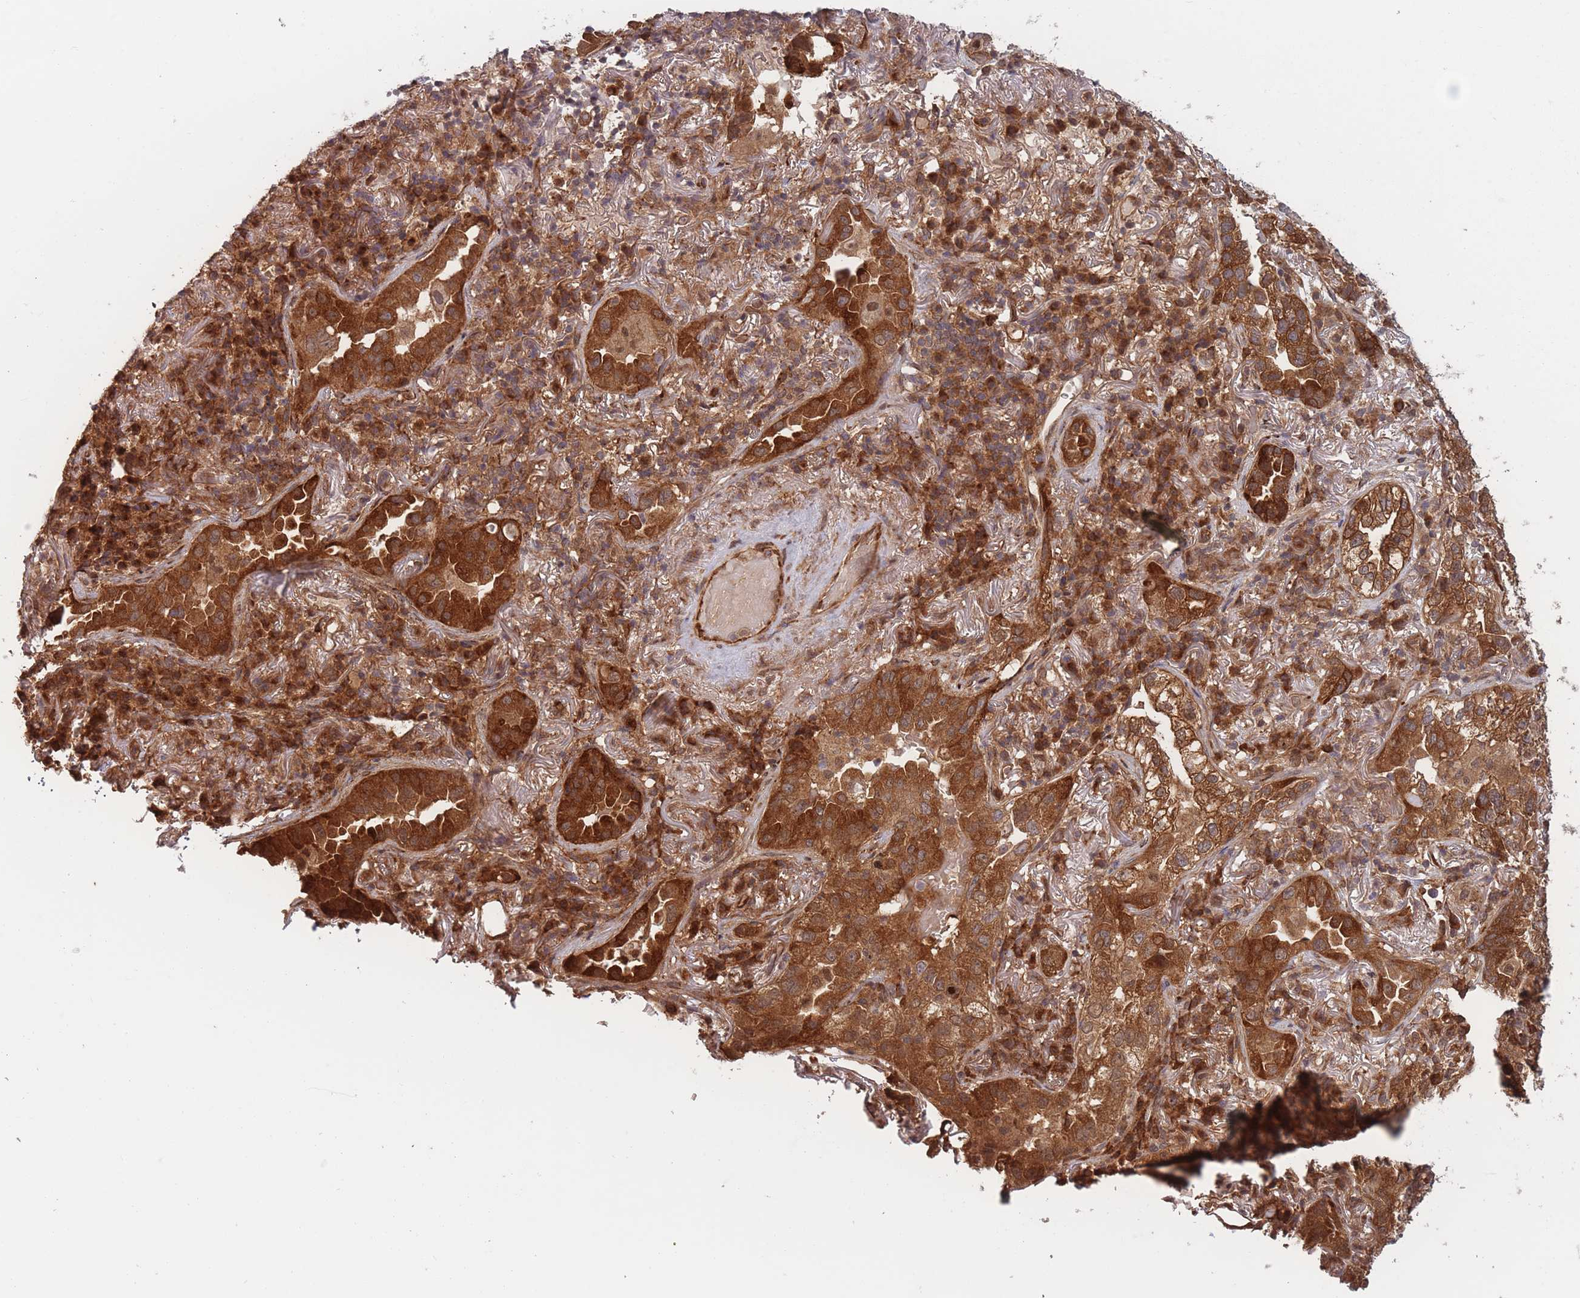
{"staining": {"intensity": "strong", "quantity": ">75%", "location": "cytoplasmic/membranous"}, "tissue": "lung cancer", "cell_type": "Tumor cells", "image_type": "cancer", "snomed": [{"axis": "morphology", "description": "Adenocarcinoma, NOS"}, {"axis": "topography", "description": "Lung"}], "caption": "This is an image of immunohistochemistry staining of adenocarcinoma (lung), which shows strong positivity in the cytoplasmic/membranous of tumor cells.", "gene": "PODXL2", "patient": {"sex": "female", "age": 69}}